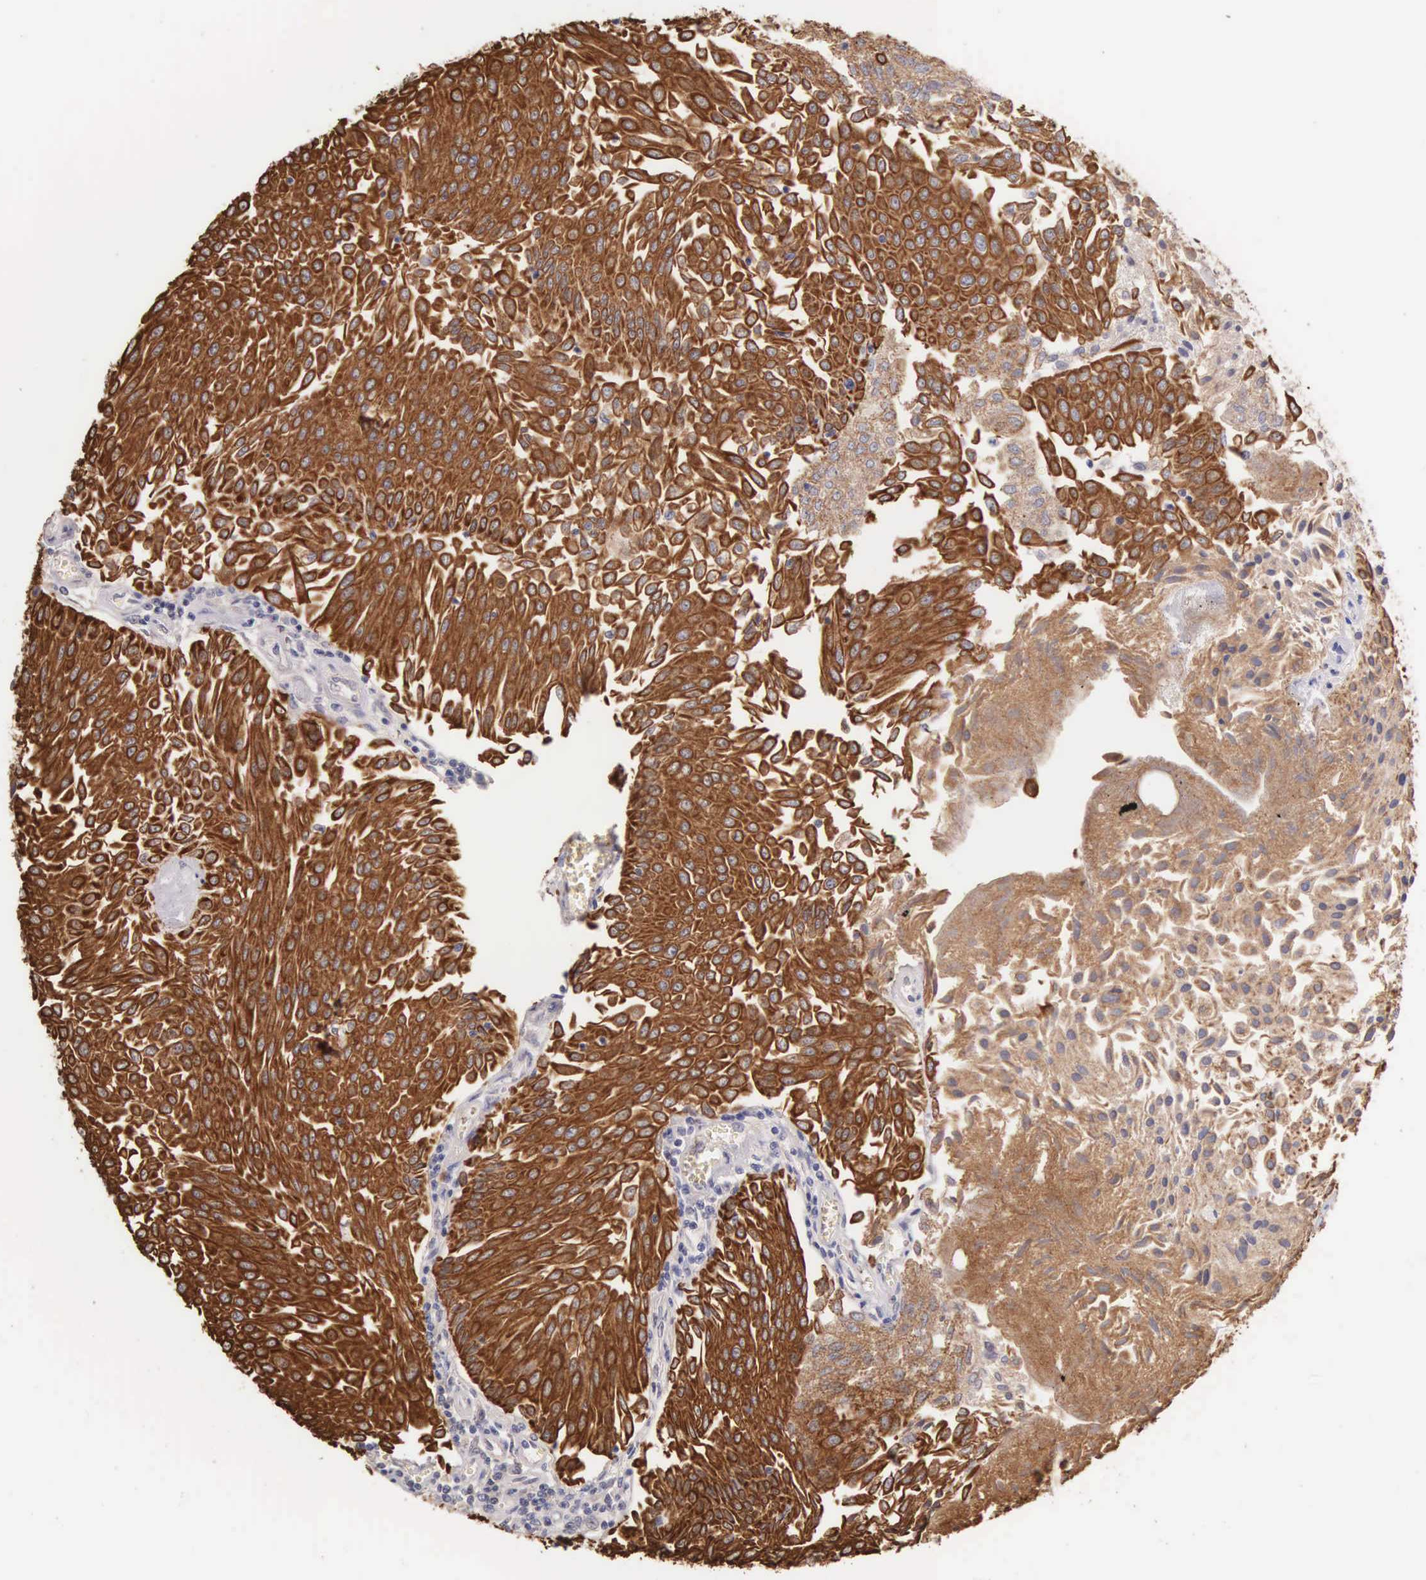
{"staining": {"intensity": "strong", "quantity": ">75%", "location": "cytoplasmic/membranous"}, "tissue": "urothelial cancer", "cell_type": "Tumor cells", "image_type": "cancer", "snomed": [{"axis": "morphology", "description": "Urothelial carcinoma, Low grade"}, {"axis": "topography", "description": "Urinary bladder"}], "caption": "Strong cytoplasmic/membranous staining for a protein is identified in approximately >75% of tumor cells of urothelial cancer using IHC.", "gene": "PIR", "patient": {"sex": "male", "age": 86}}